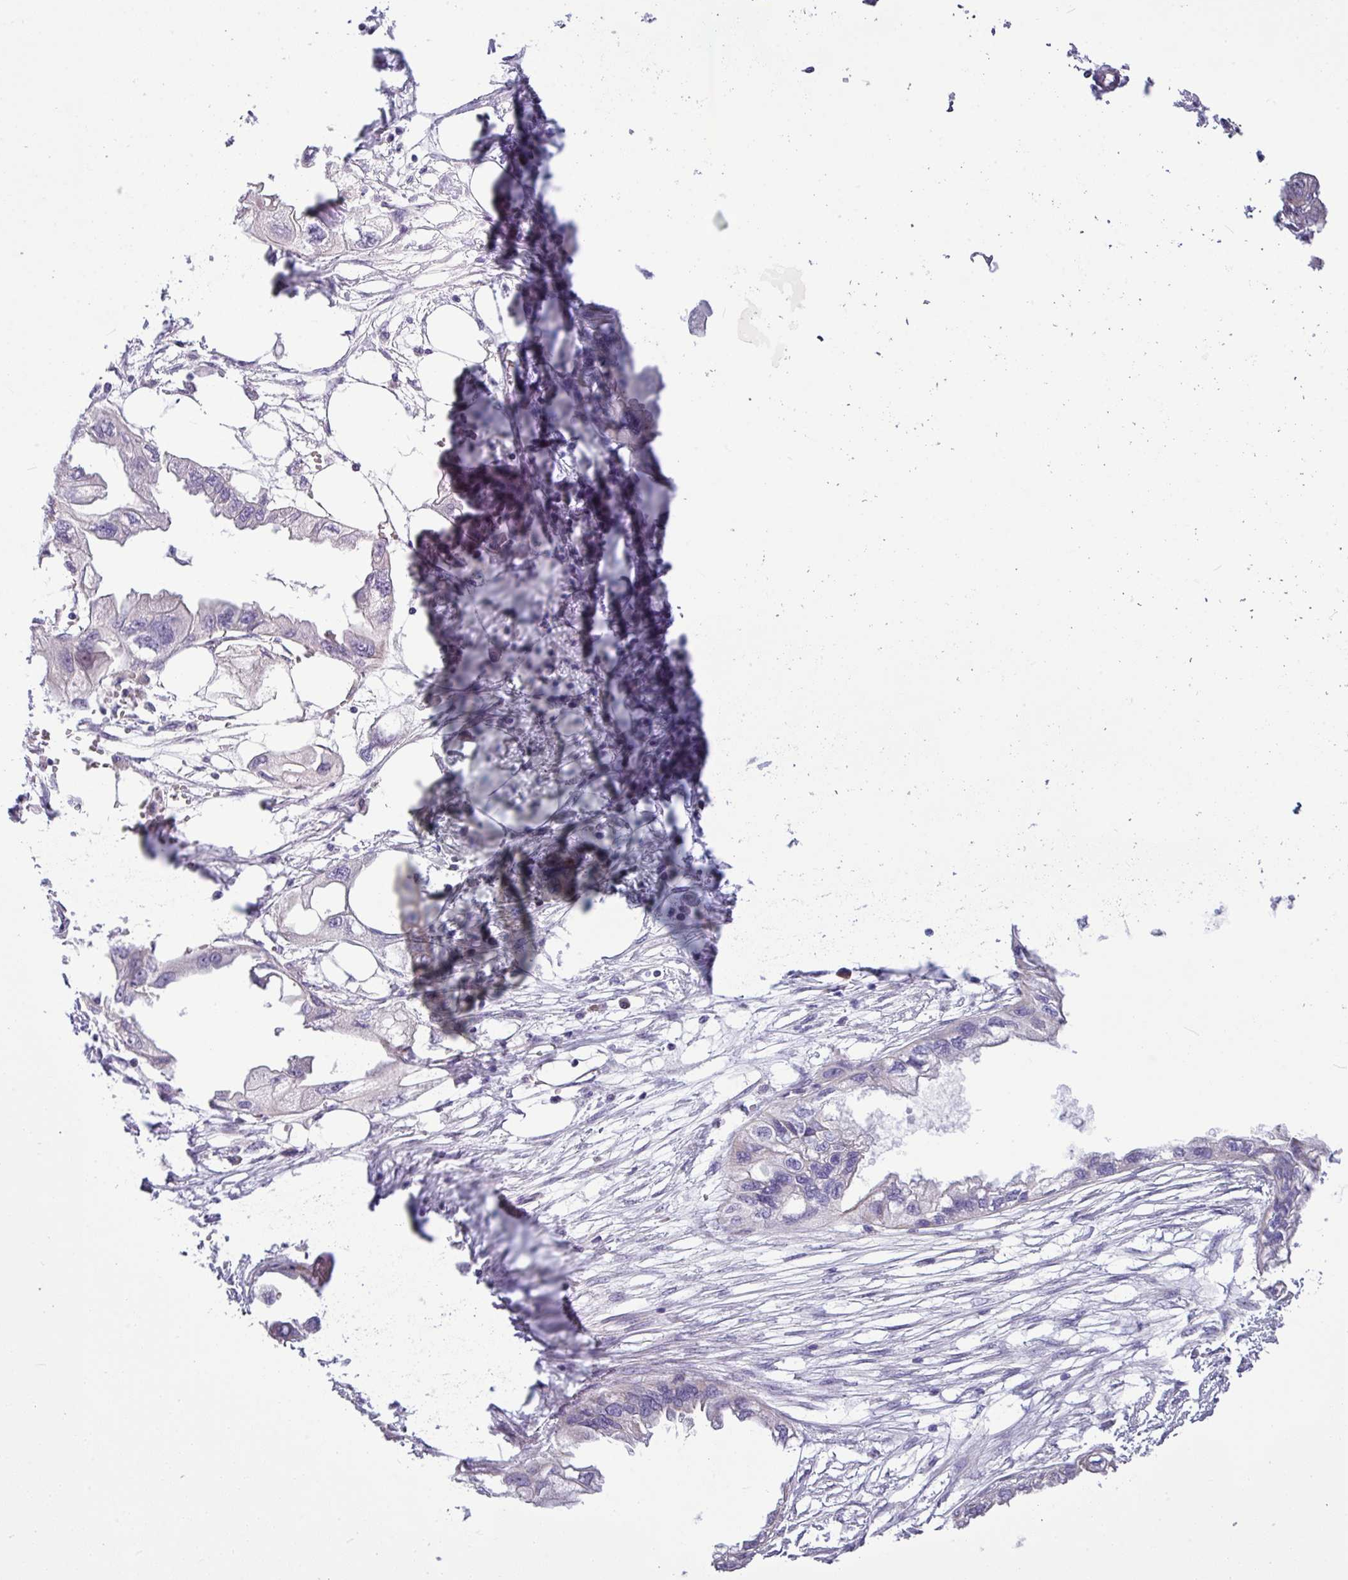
{"staining": {"intensity": "weak", "quantity": "<25%", "location": "cytoplasmic/membranous"}, "tissue": "endometrial cancer", "cell_type": "Tumor cells", "image_type": "cancer", "snomed": [{"axis": "morphology", "description": "Adenocarcinoma, NOS"}, {"axis": "morphology", "description": "Adenocarcinoma, metastatic, NOS"}, {"axis": "topography", "description": "Adipose tissue"}, {"axis": "topography", "description": "Endometrium"}], "caption": "Tumor cells show no significant protein expression in endometrial cancer (metastatic adenocarcinoma).", "gene": "IRGC", "patient": {"sex": "female", "age": 67}}